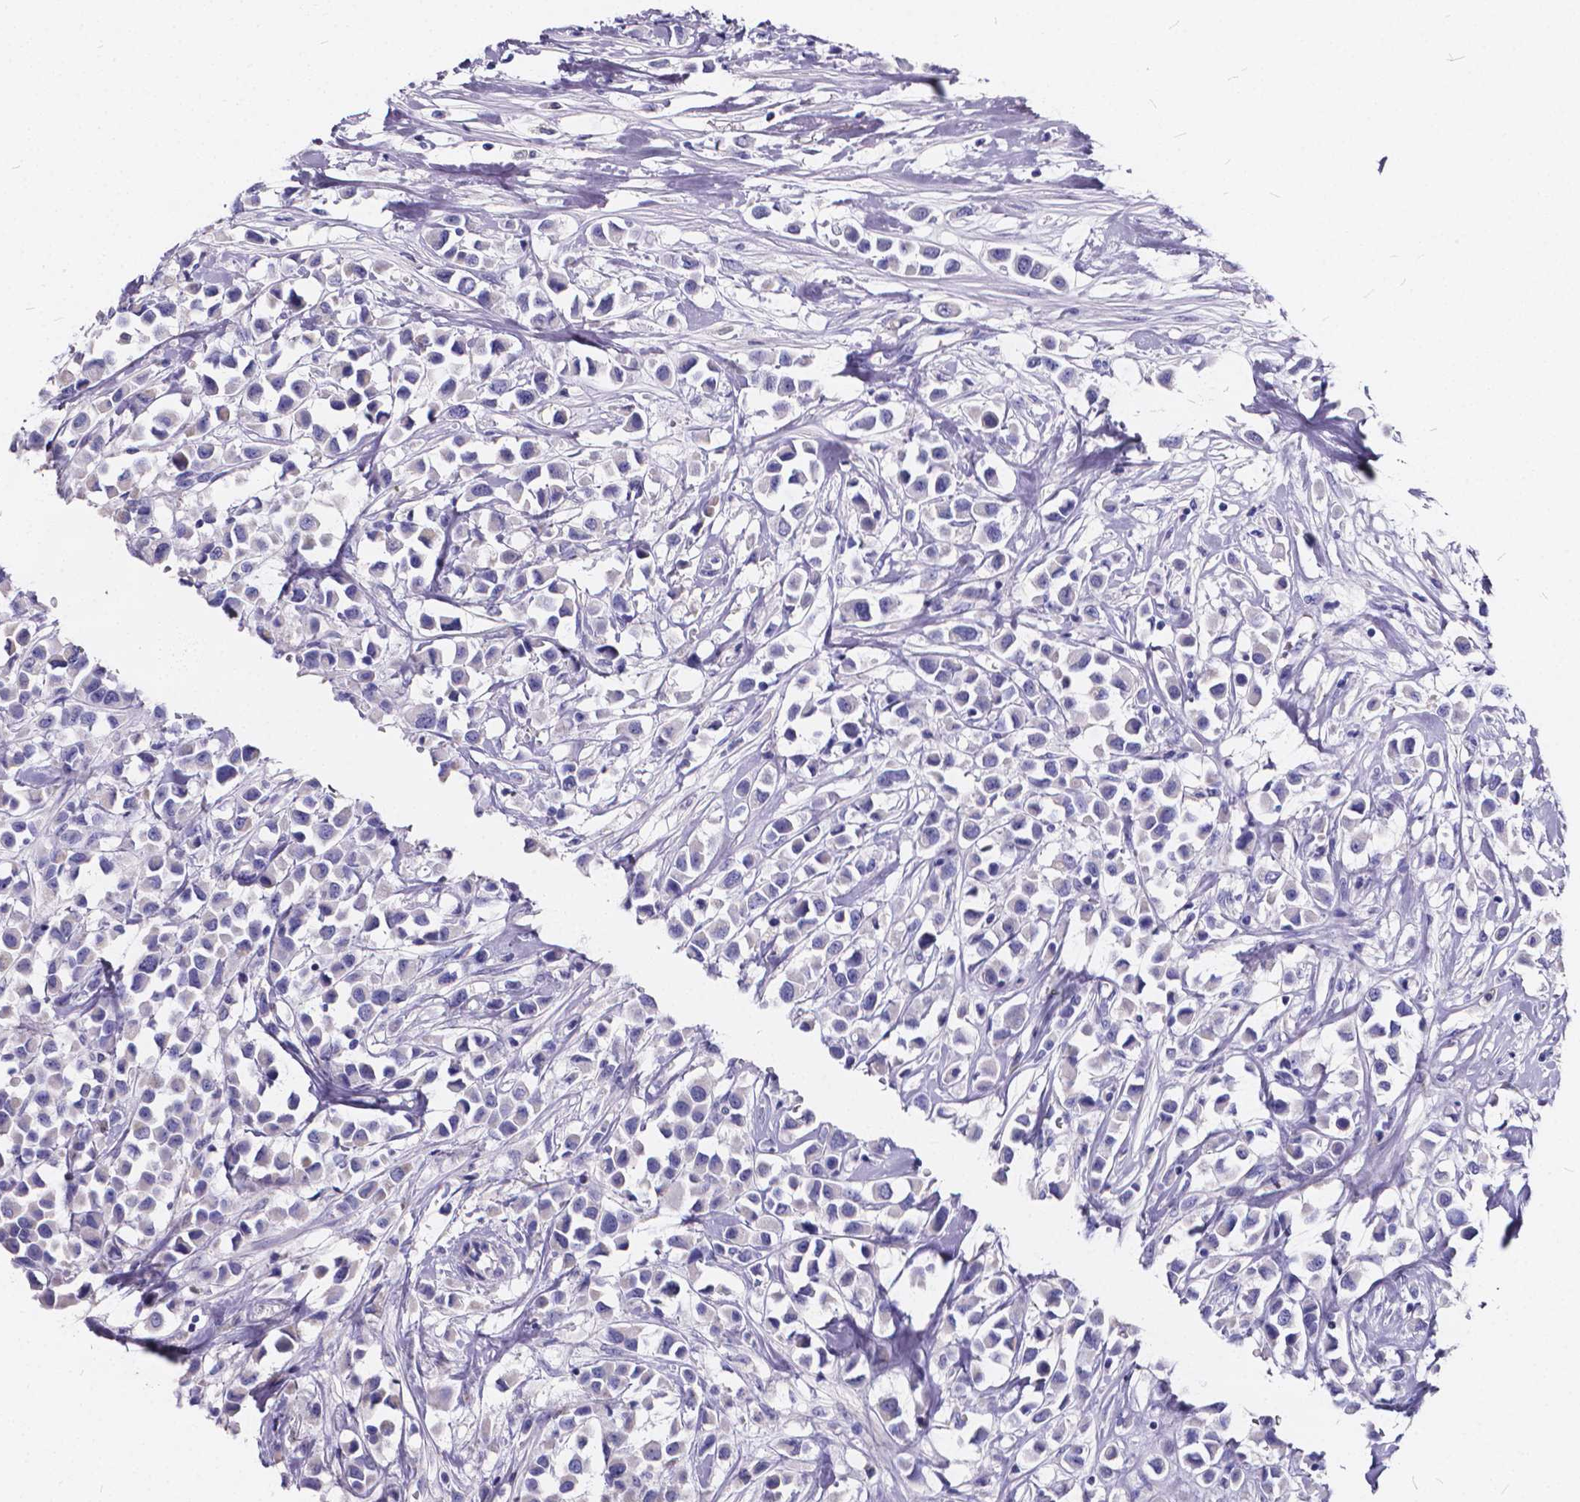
{"staining": {"intensity": "negative", "quantity": "none", "location": "none"}, "tissue": "breast cancer", "cell_type": "Tumor cells", "image_type": "cancer", "snomed": [{"axis": "morphology", "description": "Duct carcinoma"}, {"axis": "topography", "description": "Breast"}], "caption": "The photomicrograph displays no staining of tumor cells in breast cancer (invasive ductal carcinoma). (DAB (3,3'-diaminobenzidine) immunohistochemistry with hematoxylin counter stain).", "gene": "SPEF2", "patient": {"sex": "female", "age": 61}}